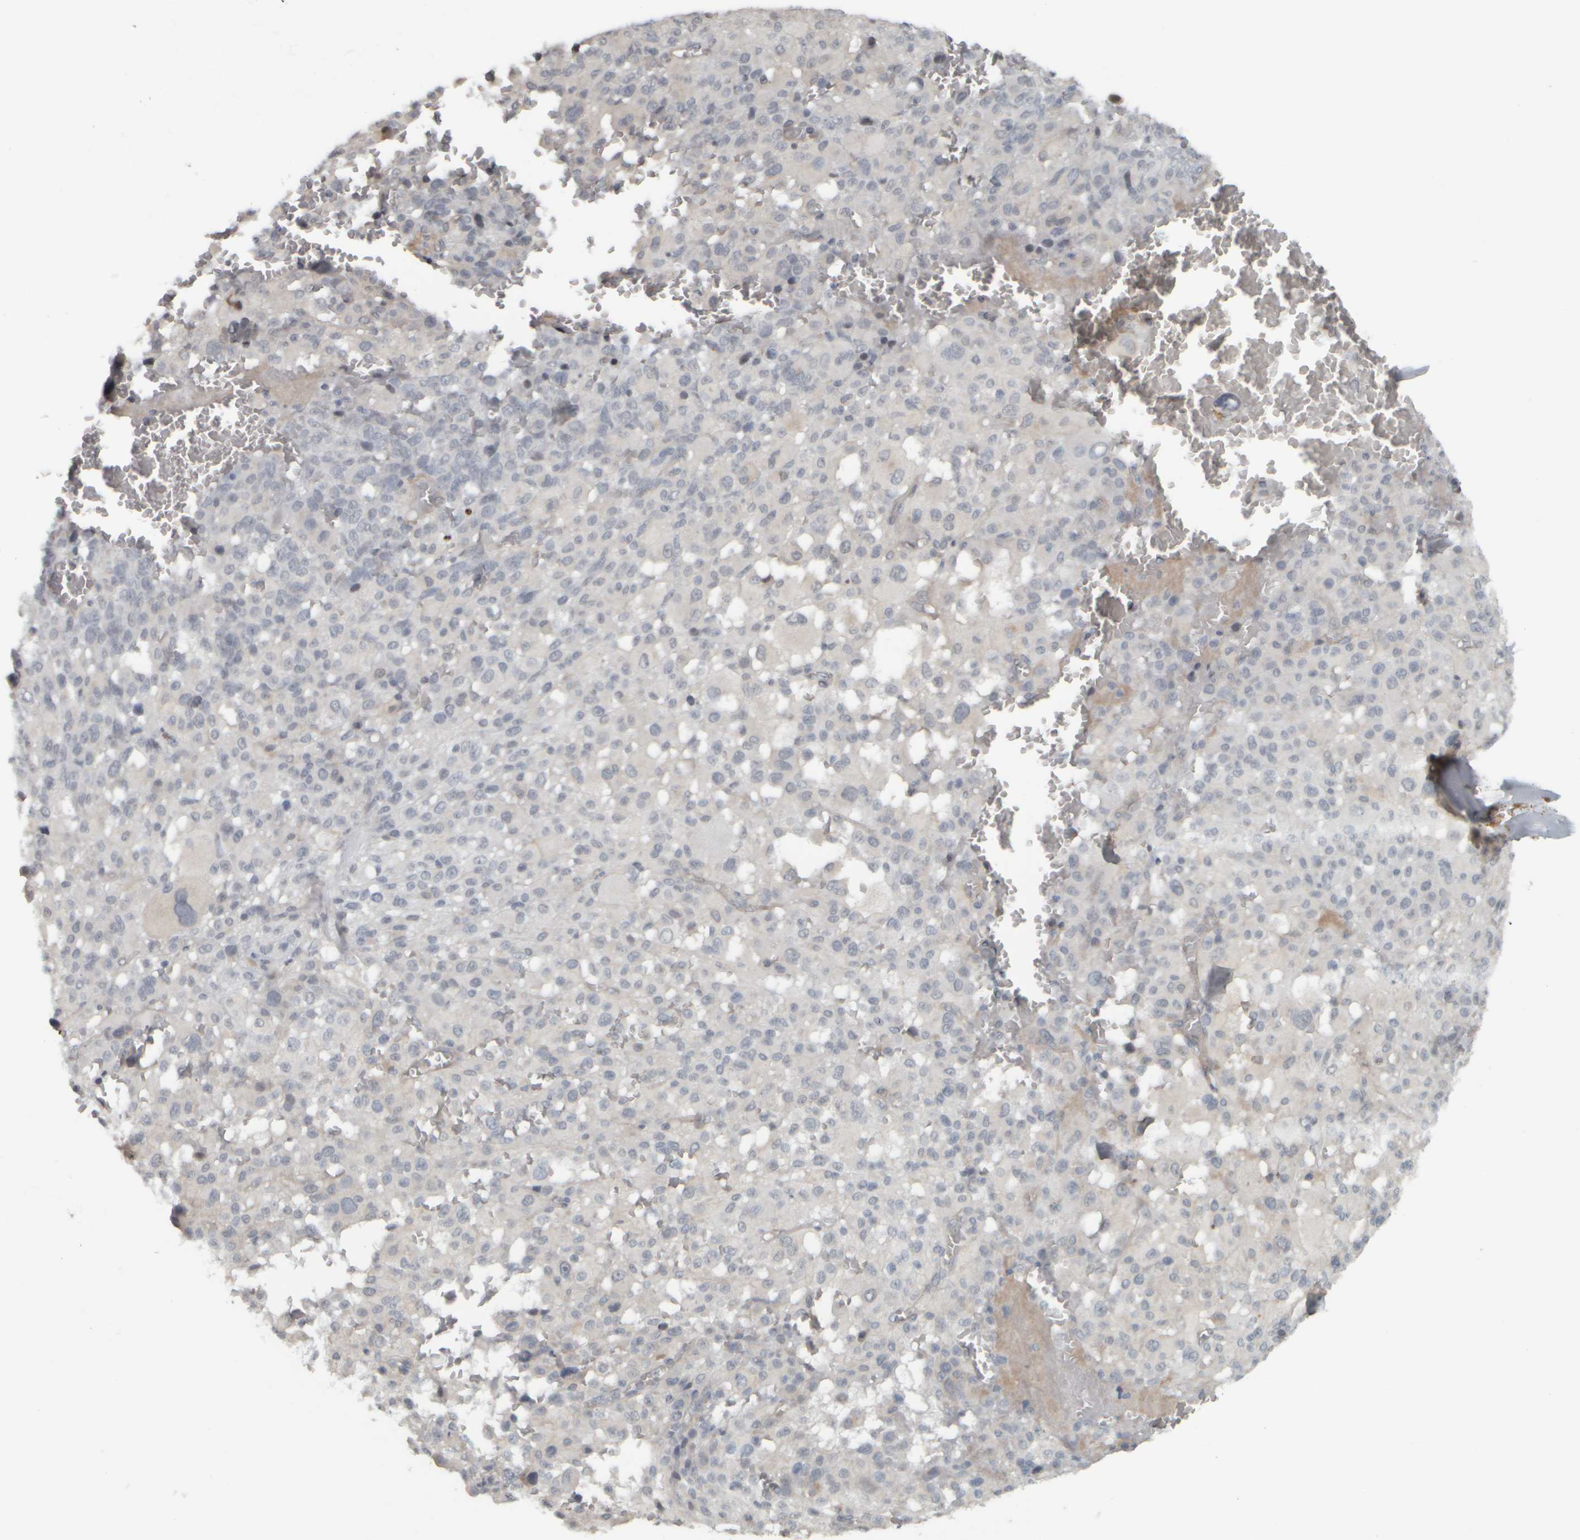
{"staining": {"intensity": "negative", "quantity": "none", "location": "none"}, "tissue": "melanoma", "cell_type": "Tumor cells", "image_type": "cancer", "snomed": [{"axis": "morphology", "description": "Malignant melanoma, Metastatic site"}, {"axis": "topography", "description": "Skin"}], "caption": "Tumor cells are negative for brown protein staining in malignant melanoma (metastatic site).", "gene": "NAPG", "patient": {"sex": "female", "age": 74}}